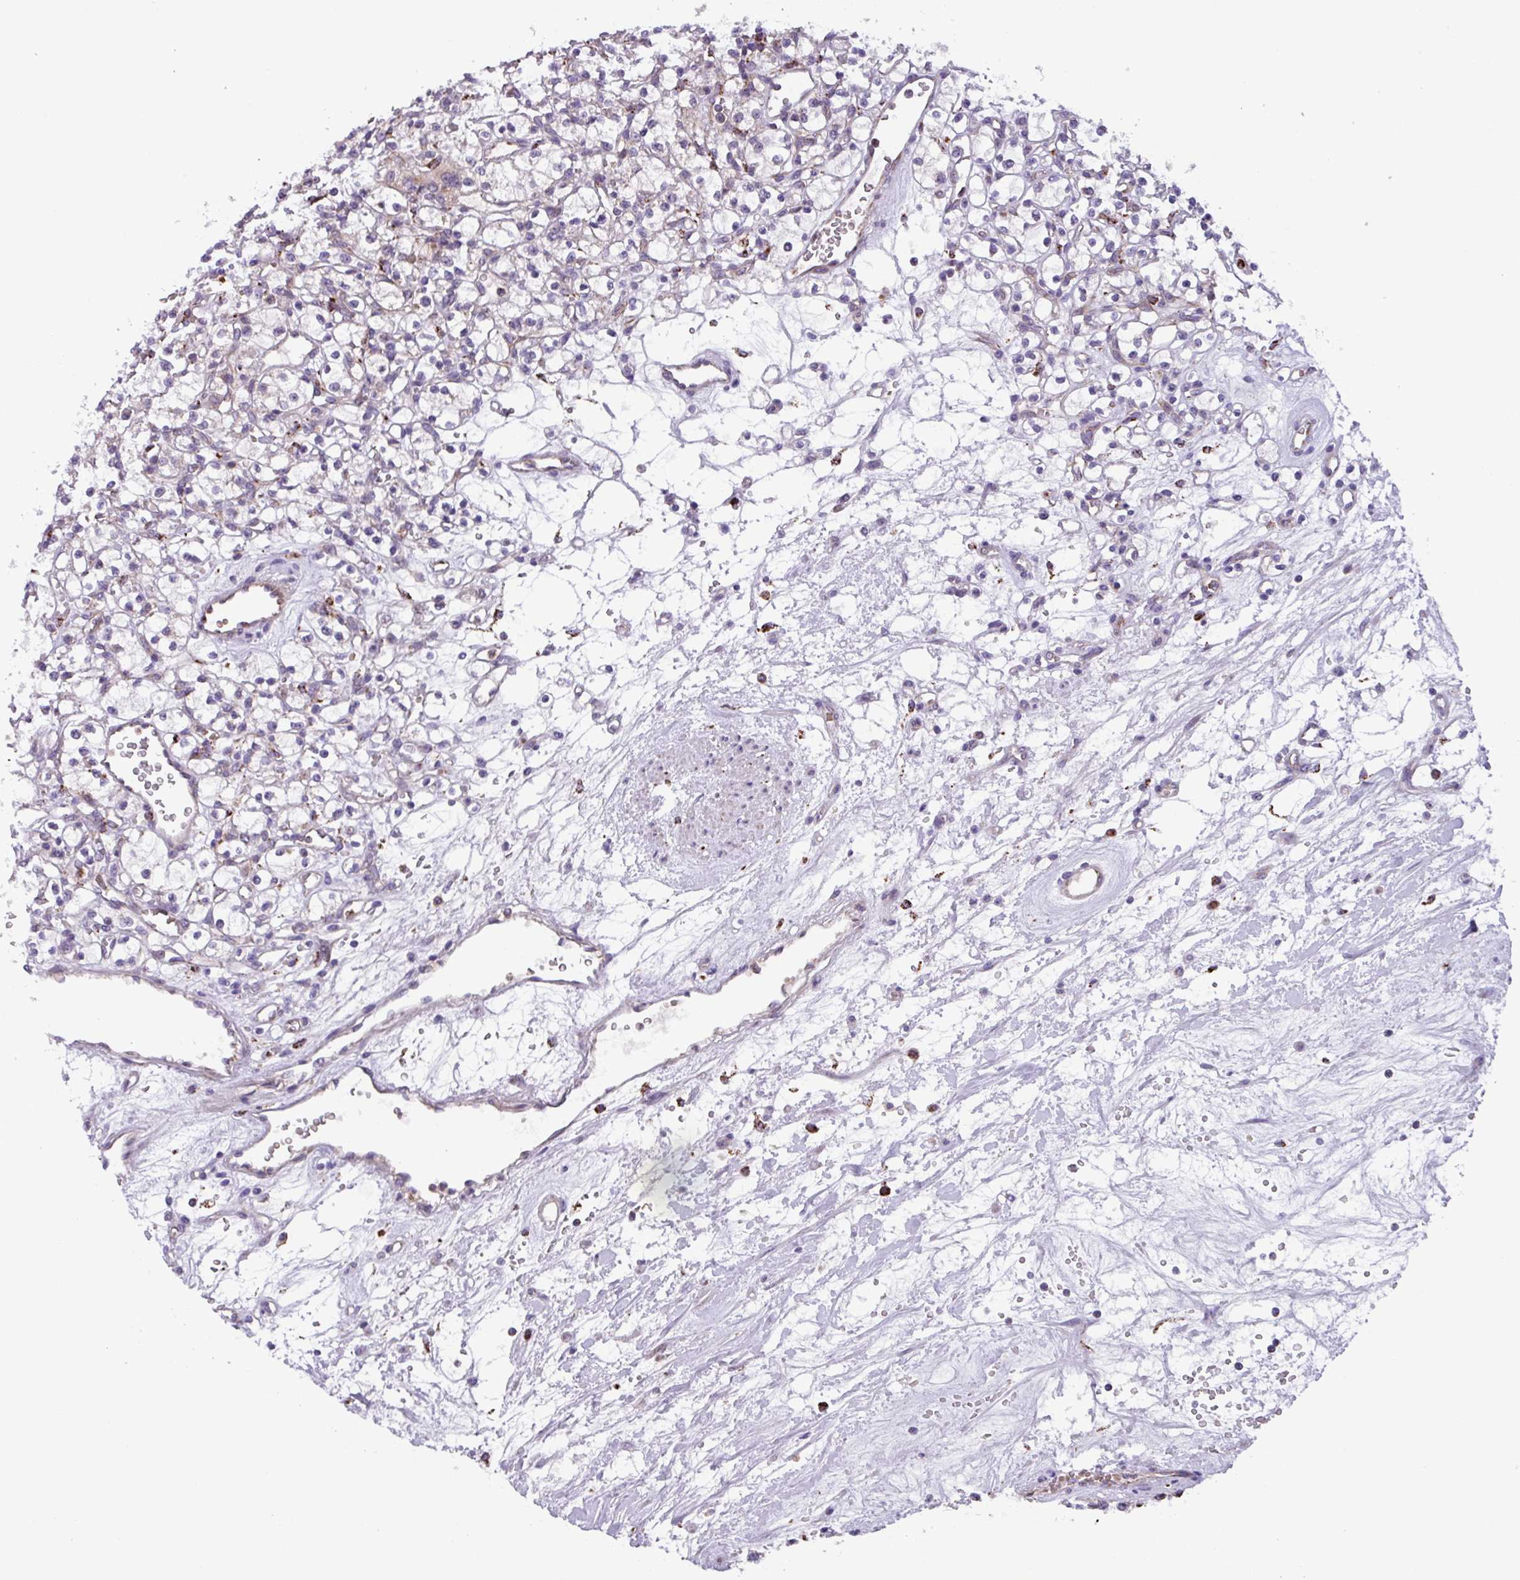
{"staining": {"intensity": "negative", "quantity": "none", "location": "none"}, "tissue": "renal cancer", "cell_type": "Tumor cells", "image_type": "cancer", "snomed": [{"axis": "morphology", "description": "Adenocarcinoma, NOS"}, {"axis": "topography", "description": "Kidney"}], "caption": "Protein analysis of renal cancer (adenocarcinoma) demonstrates no significant expression in tumor cells.", "gene": "AKIRIN1", "patient": {"sex": "female", "age": 59}}